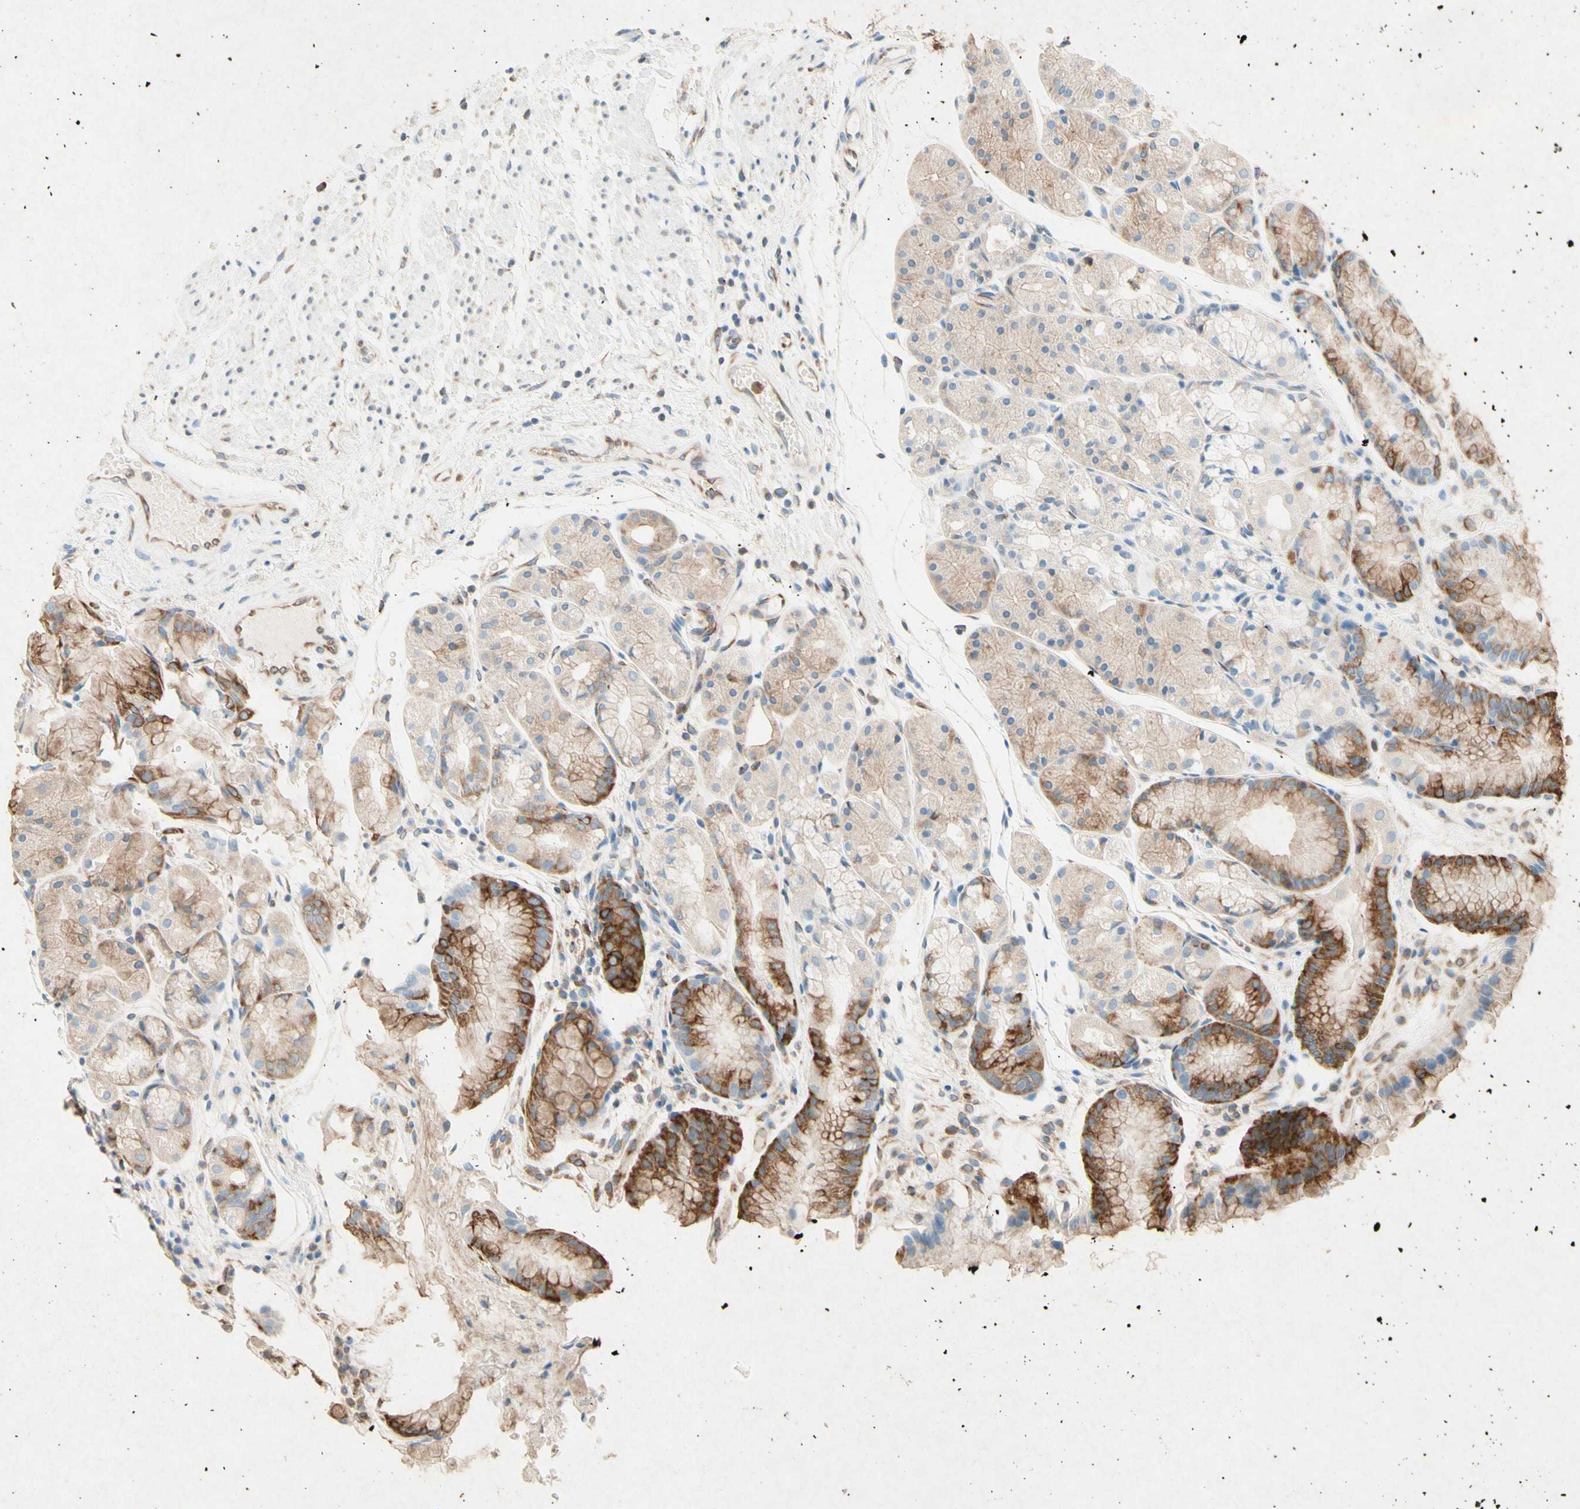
{"staining": {"intensity": "moderate", "quantity": "25%-75%", "location": "cytoplasmic/membranous"}, "tissue": "stomach", "cell_type": "Glandular cells", "image_type": "normal", "snomed": [{"axis": "morphology", "description": "Normal tissue, NOS"}, {"axis": "topography", "description": "Stomach, upper"}], "caption": "A photomicrograph showing moderate cytoplasmic/membranous positivity in about 25%-75% of glandular cells in unremarkable stomach, as visualized by brown immunohistochemical staining.", "gene": "PABPC1", "patient": {"sex": "male", "age": 72}}